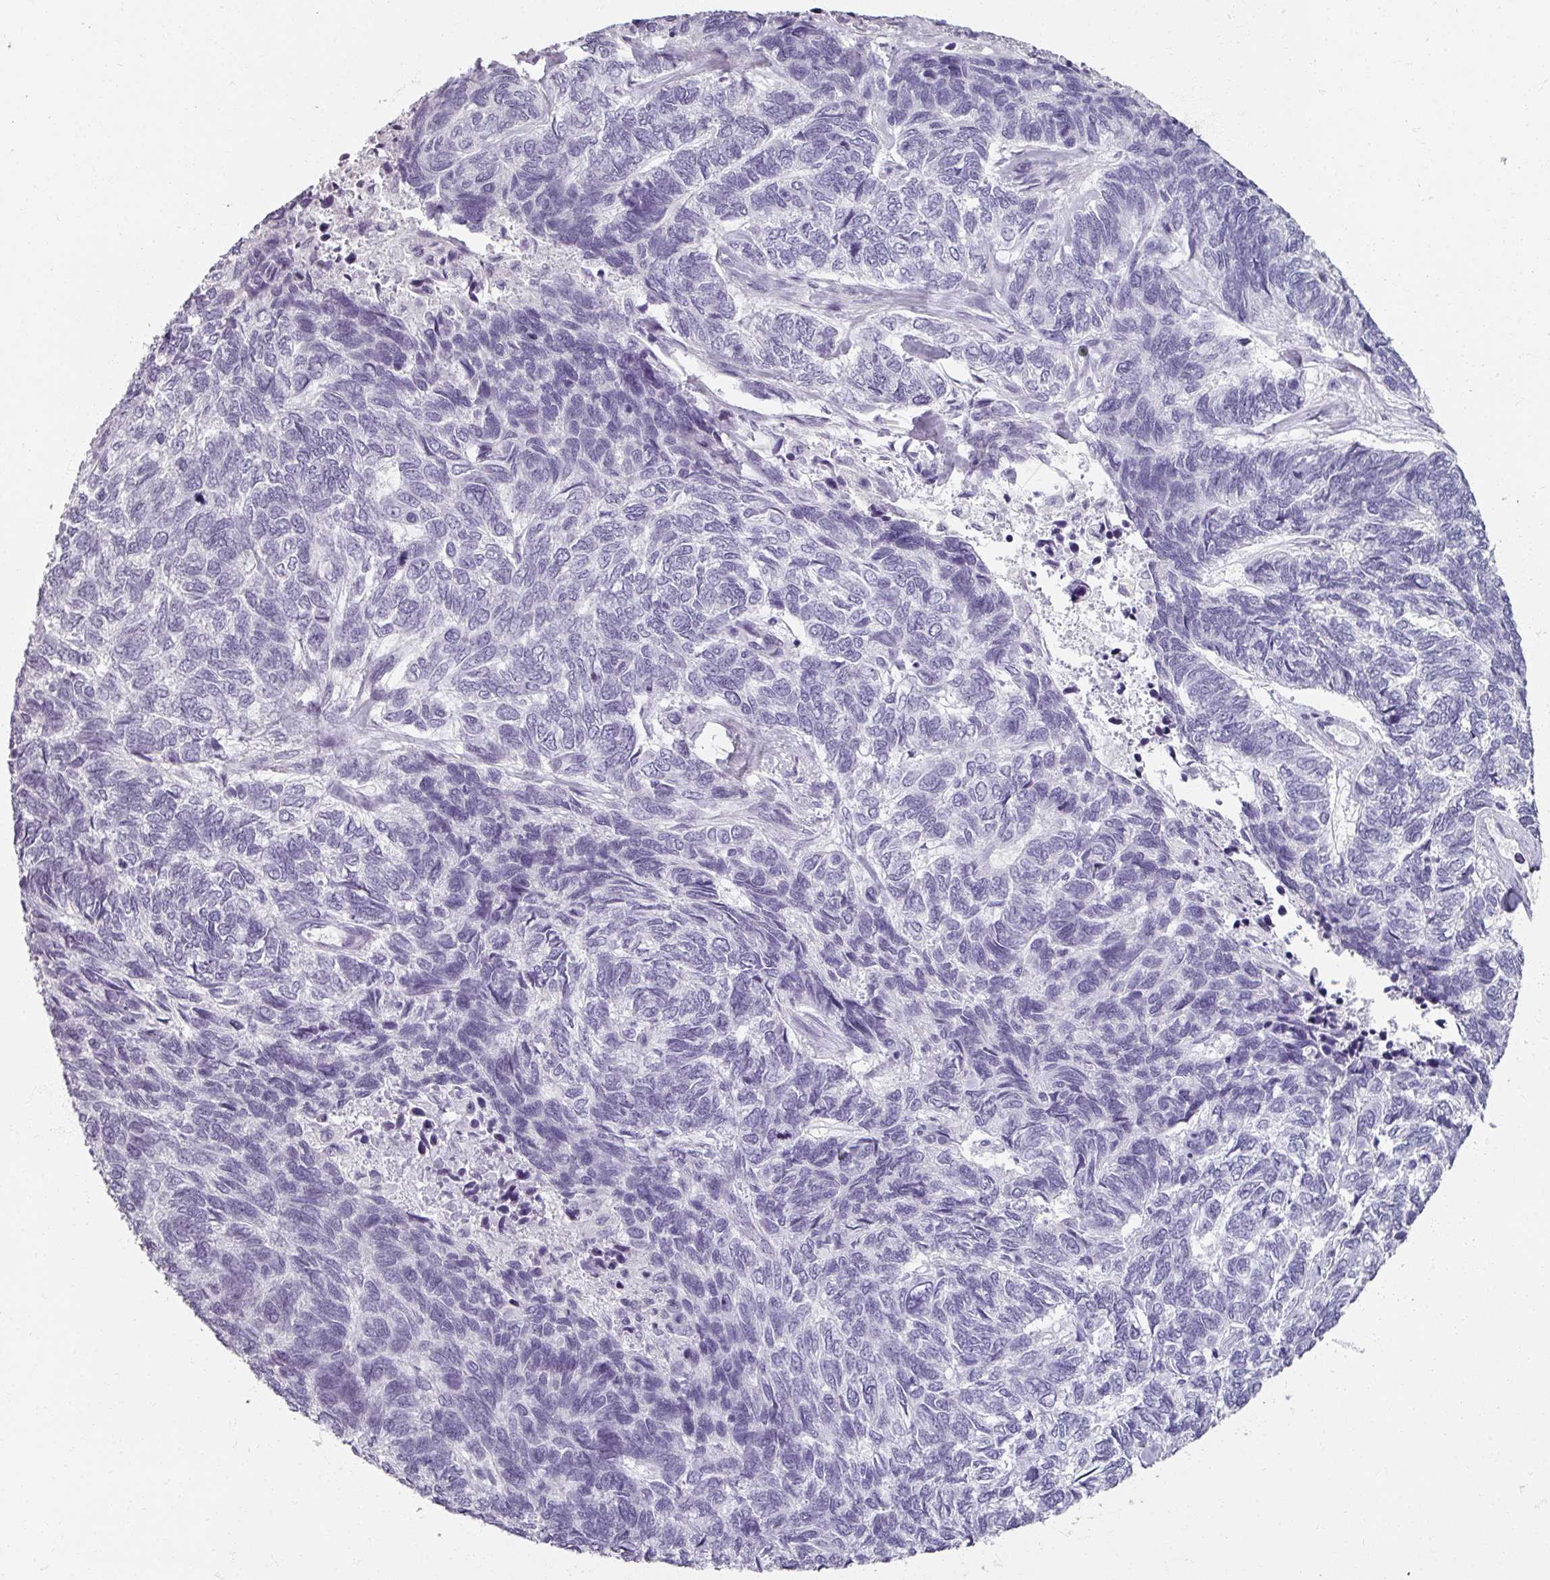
{"staining": {"intensity": "negative", "quantity": "none", "location": "none"}, "tissue": "skin cancer", "cell_type": "Tumor cells", "image_type": "cancer", "snomed": [{"axis": "morphology", "description": "Basal cell carcinoma"}, {"axis": "topography", "description": "Skin"}], "caption": "Protein analysis of skin basal cell carcinoma demonstrates no significant positivity in tumor cells.", "gene": "REG3G", "patient": {"sex": "female", "age": 65}}